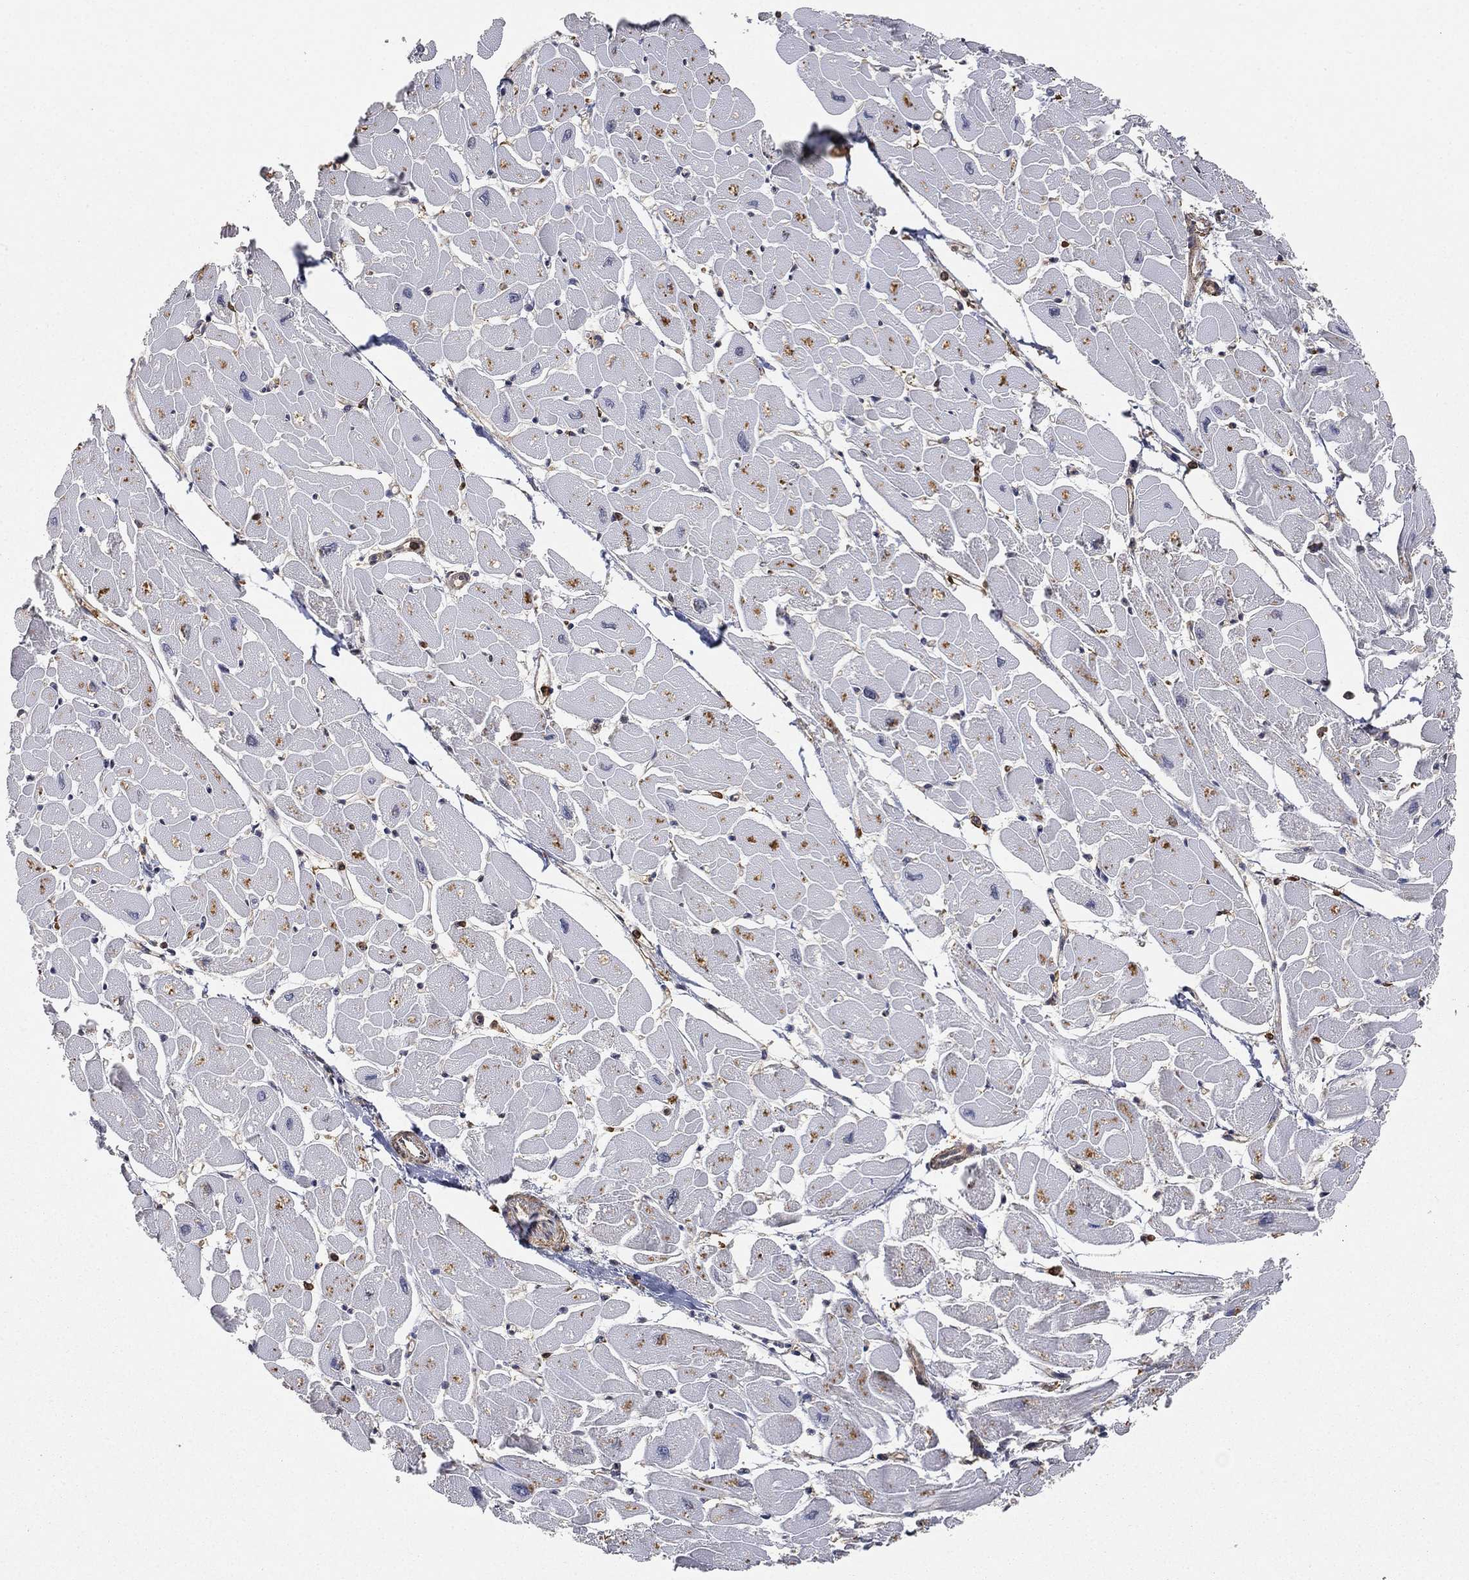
{"staining": {"intensity": "negative", "quantity": "none", "location": "none"}, "tissue": "heart muscle", "cell_type": "Cardiomyocytes", "image_type": "normal", "snomed": [{"axis": "morphology", "description": "Normal tissue, NOS"}, {"axis": "topography", "description": "Heart"}], "caption": "Cardiomyocytes show no significant protein staining in unremarkable heart muscle.", "gene": "CRYL1", "patient": {"sex": "male", "age": 57}}